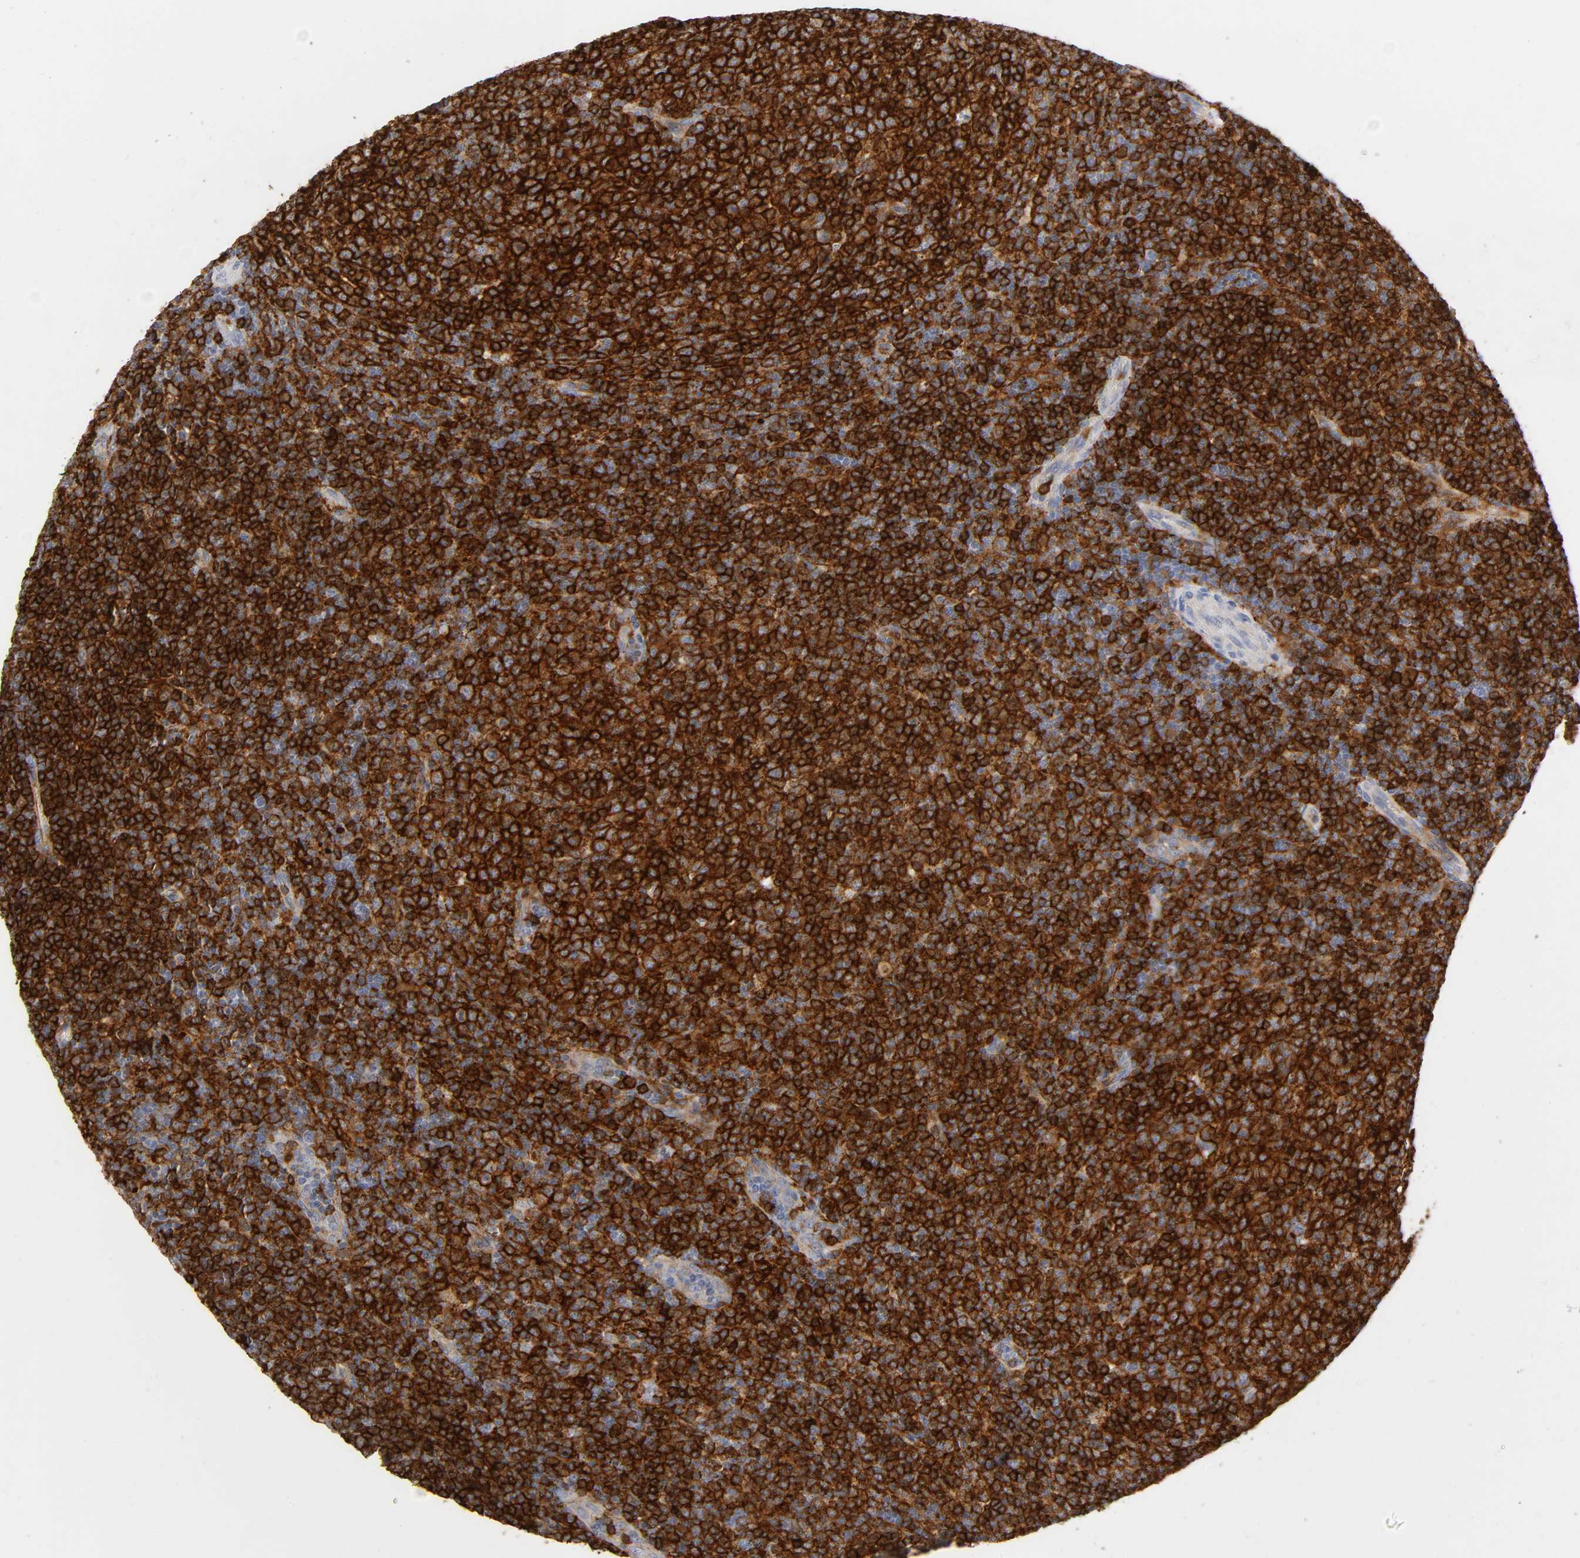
{"staining": {"intensity": "strong", "quantity": ">75%", "location": "cytoplasmic/membranous"}, "tissue": "lymphoma", "cell_type": "Tumor cells", "image_type": "cancer", "snomed": [{"axis": "morphology", "description": "Malignant lymphoma, non-Hodgkin's type, Low grade"}, {"axis": "topography", "description": "Lymph node"}], "caption": "Lymphoma tissue demonstrates strong cytoplasmic/membranous staining in about >75% of tumor cells", "gene": "LYN", "patient": {"sex": "male", "age": 70}}